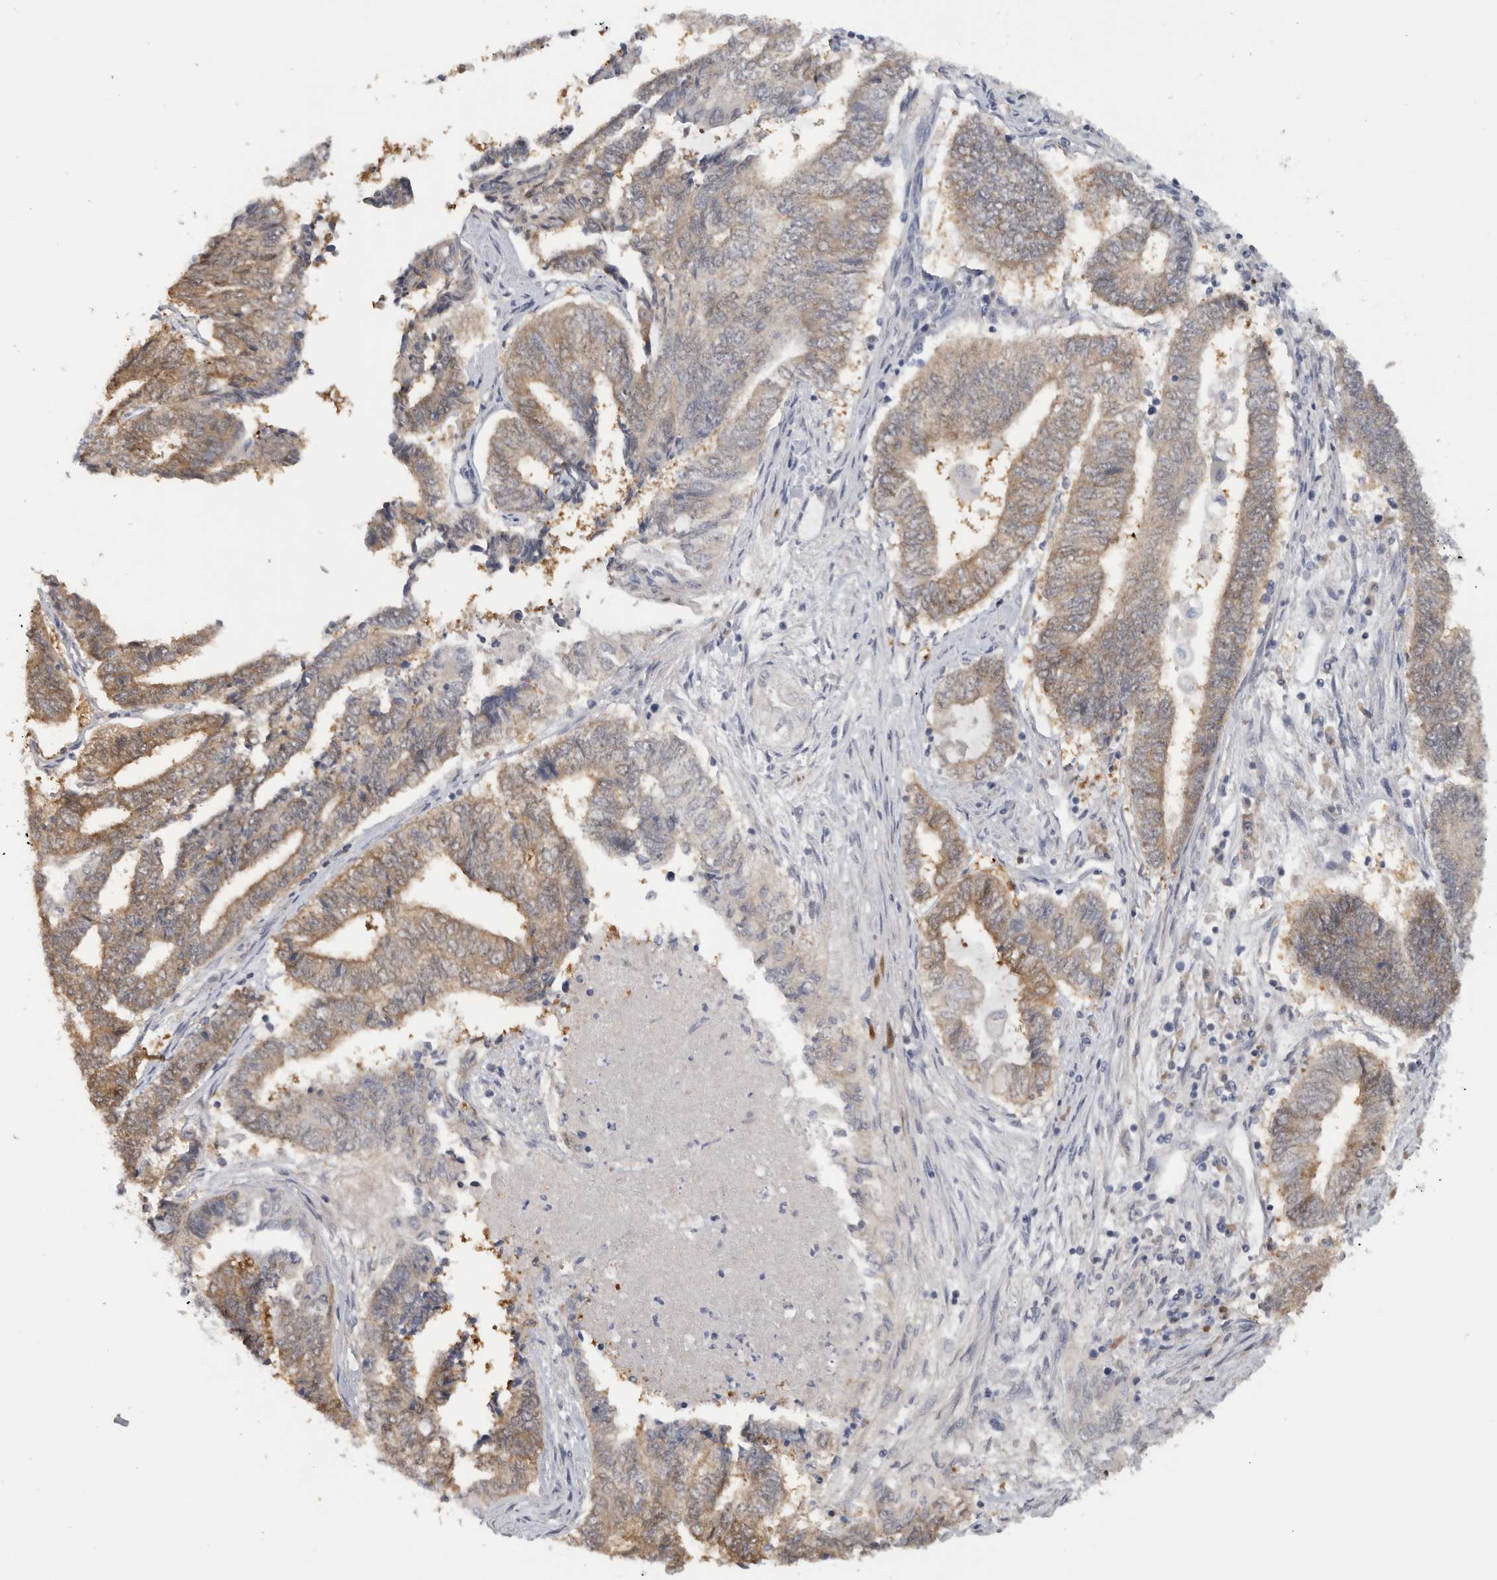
{"staining": {"intensity": "moderate", "quantity": "25%-75%", "location": "cytoplasmic/membranous"}, "tissue": "endometrial cancer", "cell_type": "Tumor cells", "image_type": "cancer", "snomed": [{"axis": "morphology", "description": "Adenocarcinoma, NOS"}, {"axis": "topography", "description": "Uterus"}, {"axis": "topography", "description": "Endometrium"}], "caption": "The immunohistochemical stain labels moderate cytoplasmic/membranous staining in tumor cells of adenocarcinoma (endometrial) tissue. (brown staining indicates protein expression, while blue staining denotes nuclei).", "gene": "DYRK2", "patient": {"sex": "female", "age": 70}}